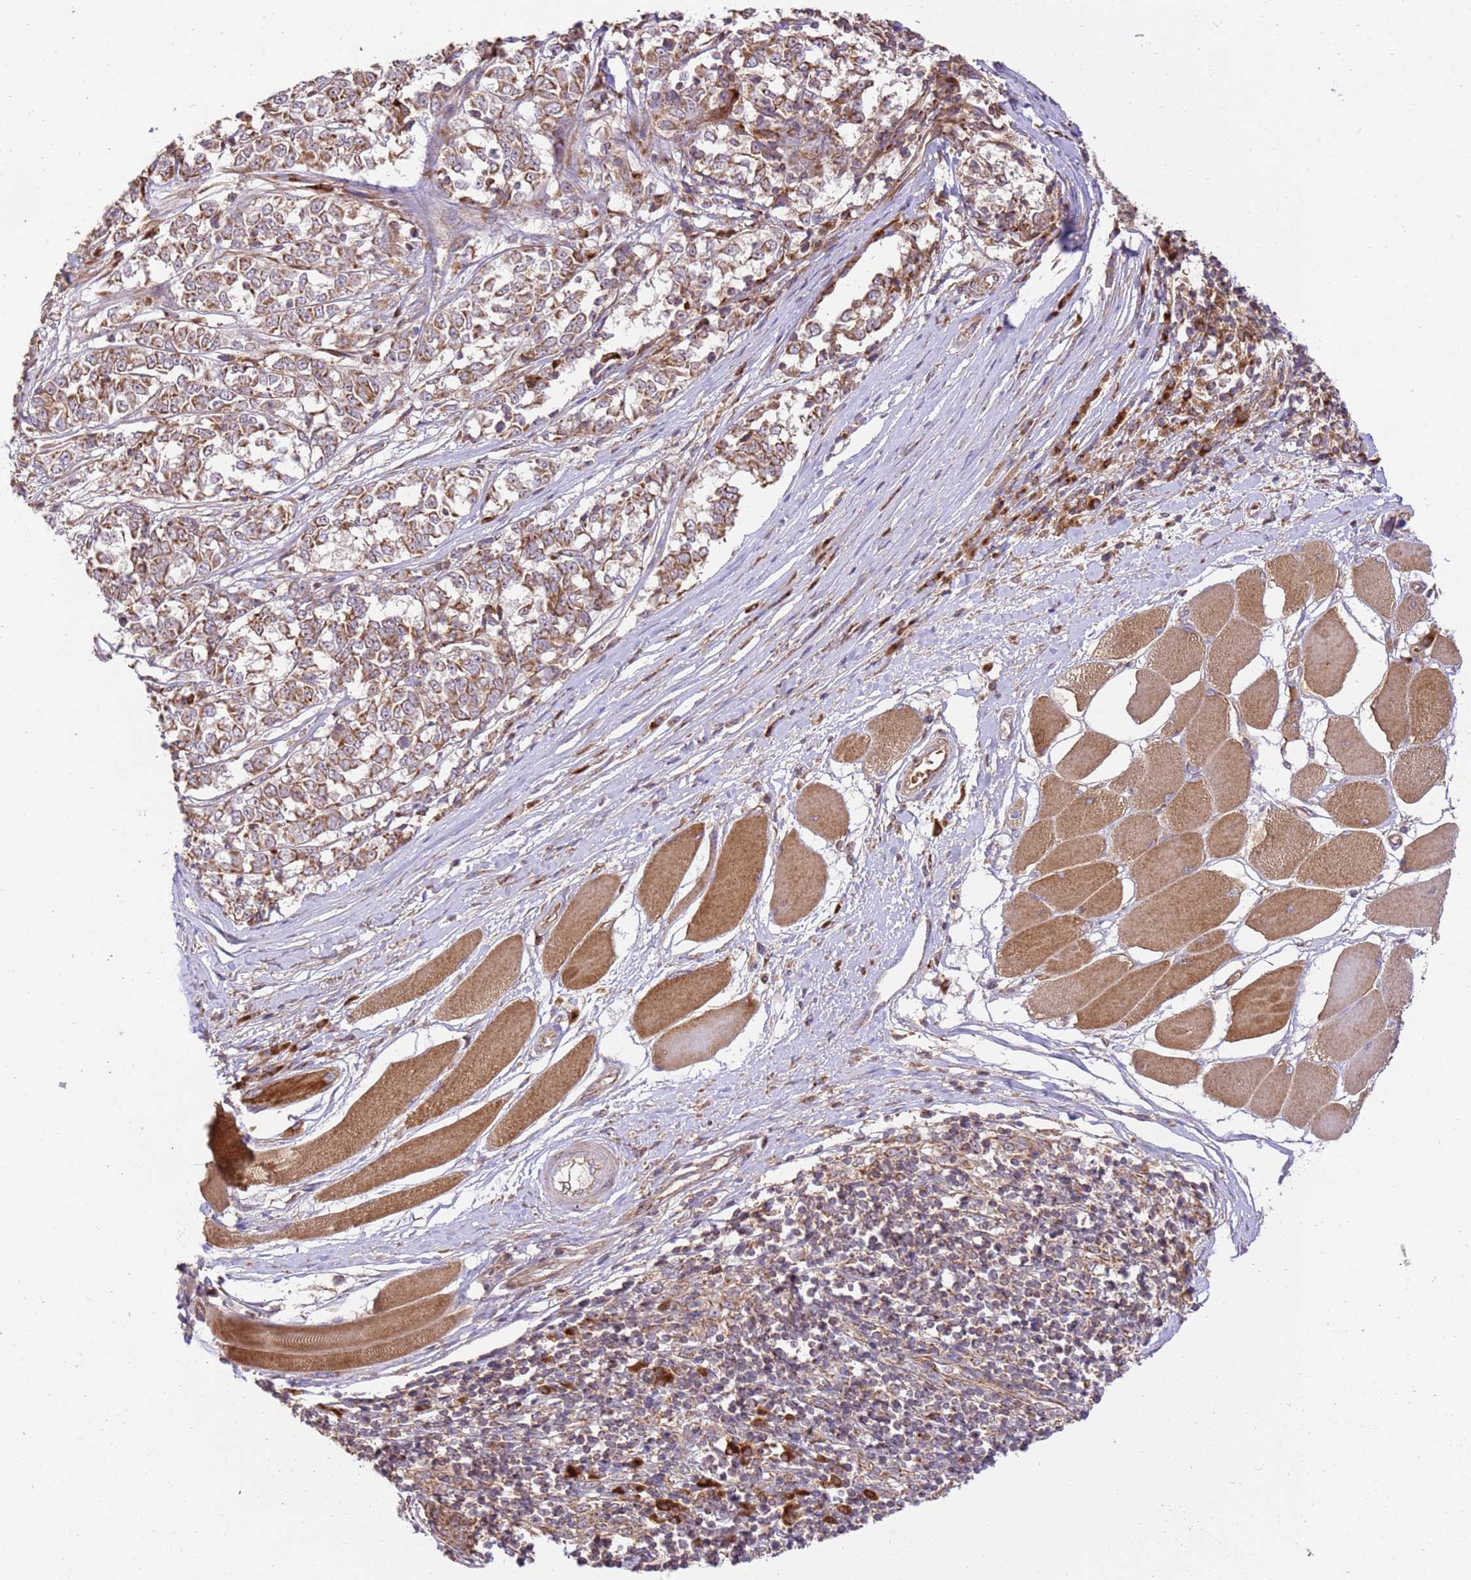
{"staining": {"intensity": "moderate", "quantity": ">75%", "location": "cytoplasmic/membranous"}, "tissue": "melanoma", "cell_type": "Tumor cells", "image_type": "cancer", "snomed": [{"axis": "morphology", "description": "Malignant melanoma, NOS"}, {"axis": "topography", "description": "Skin"}], "caption": "This is a photomicrograph of immunohistochemistry staining of melanoma, which shows moderate staining in the cytoplasmic/membranous of tumor cells.", "gene": "SPATA2L", "patient": {"sex": "female", "age": 72}}